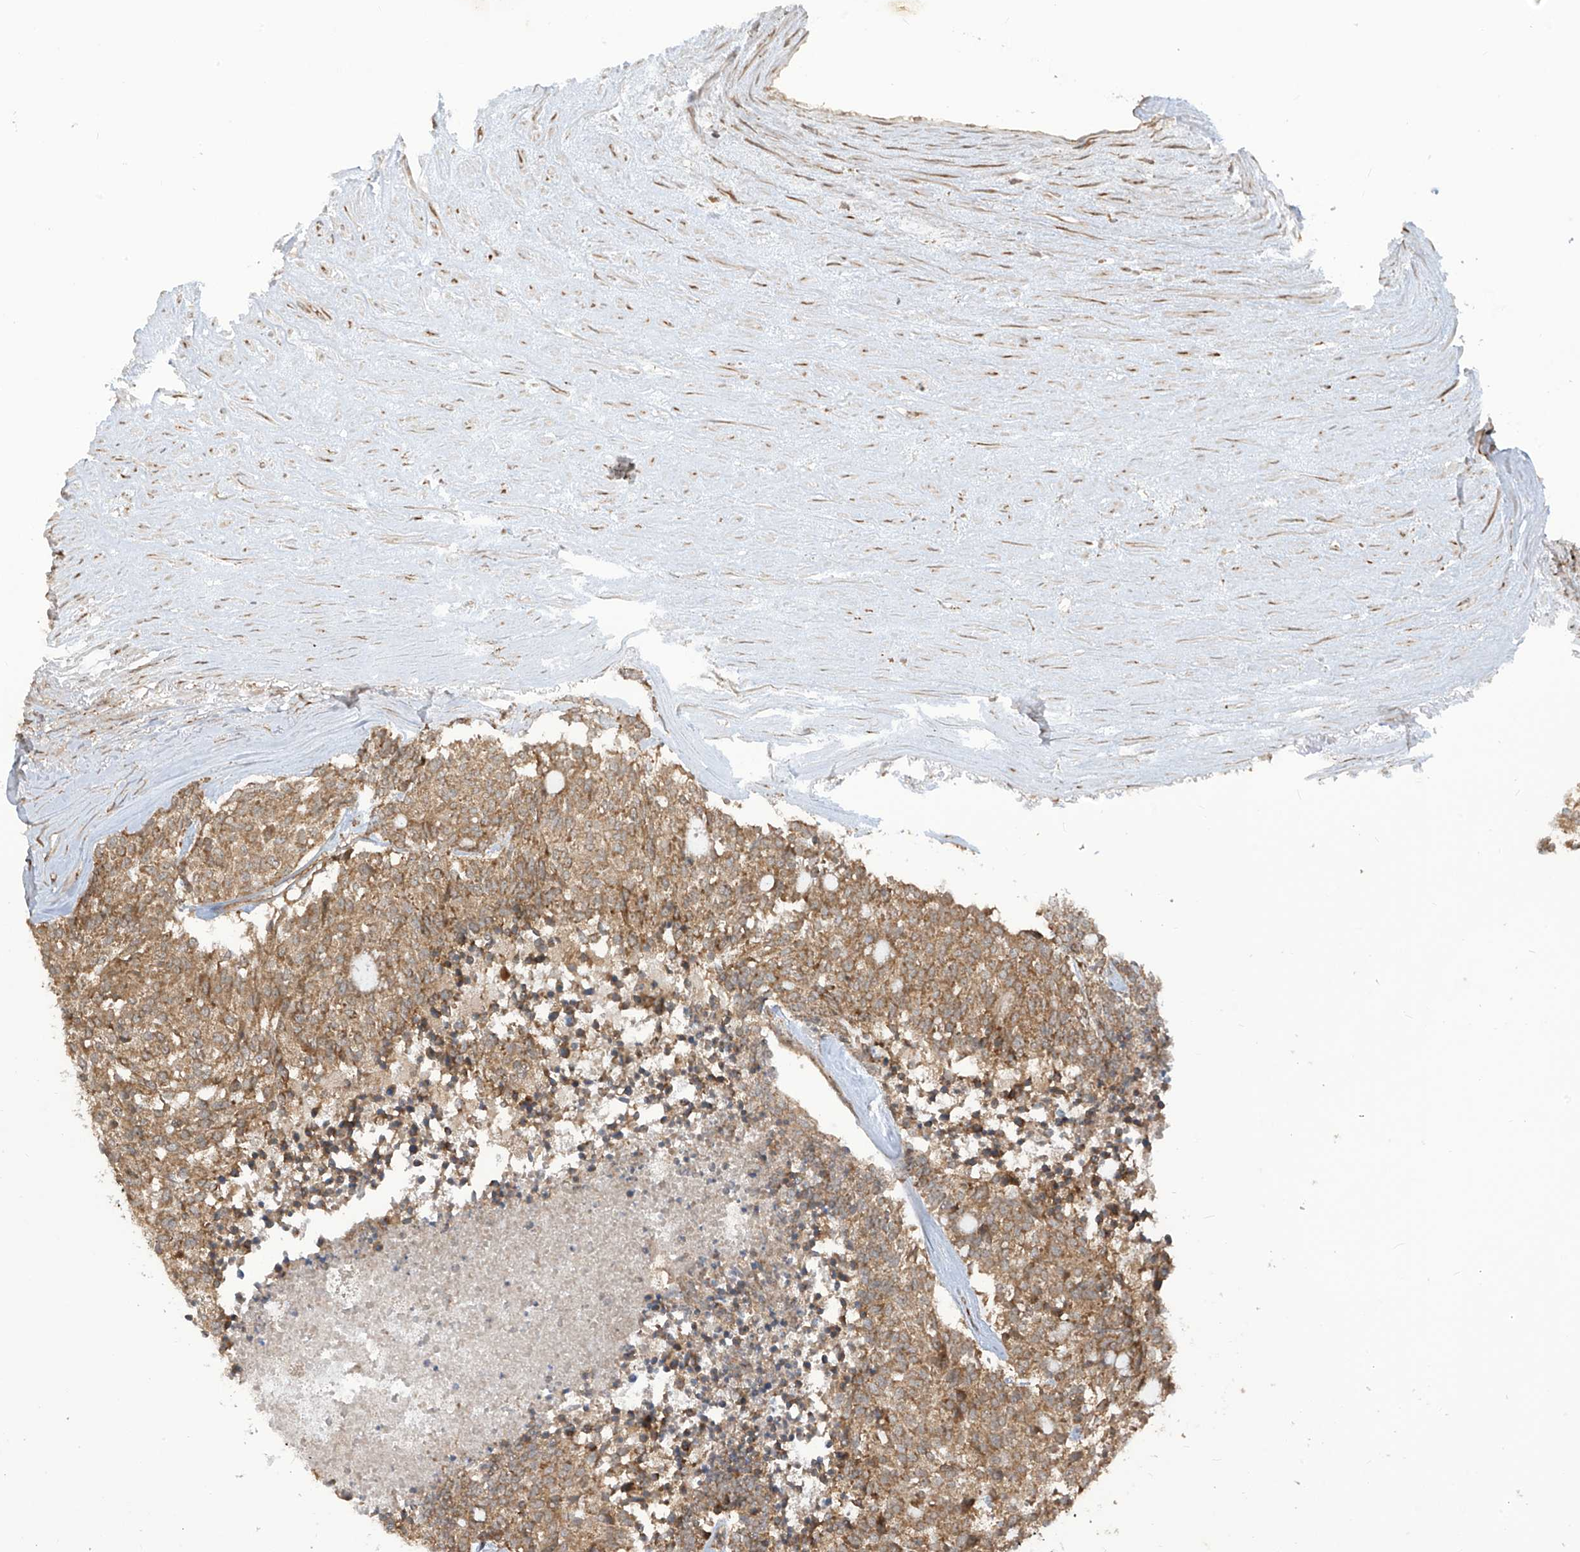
{"staining": {"intensity": "moderate", "quantity": ">75%", "location": "cytoplasmic/membranous"}, "tissue": "carcinoid", "cell_type": "Tumor cells", "image_type": "cancer", "snomed": [{"axis": "morphology", "description": "Carcinoid, malignant, NOS"}, {"axis": "topography", "description": "Pancreas"}], "caption": "Carcinoid stained for a protein reveals moderate cytoplasmic/membranous positivity in tumor cells. (Brightfield microscopy of DAB IHC at high magnification).", "gene": "TRIM67", "patient": {"sex": "female", "age": 54}}